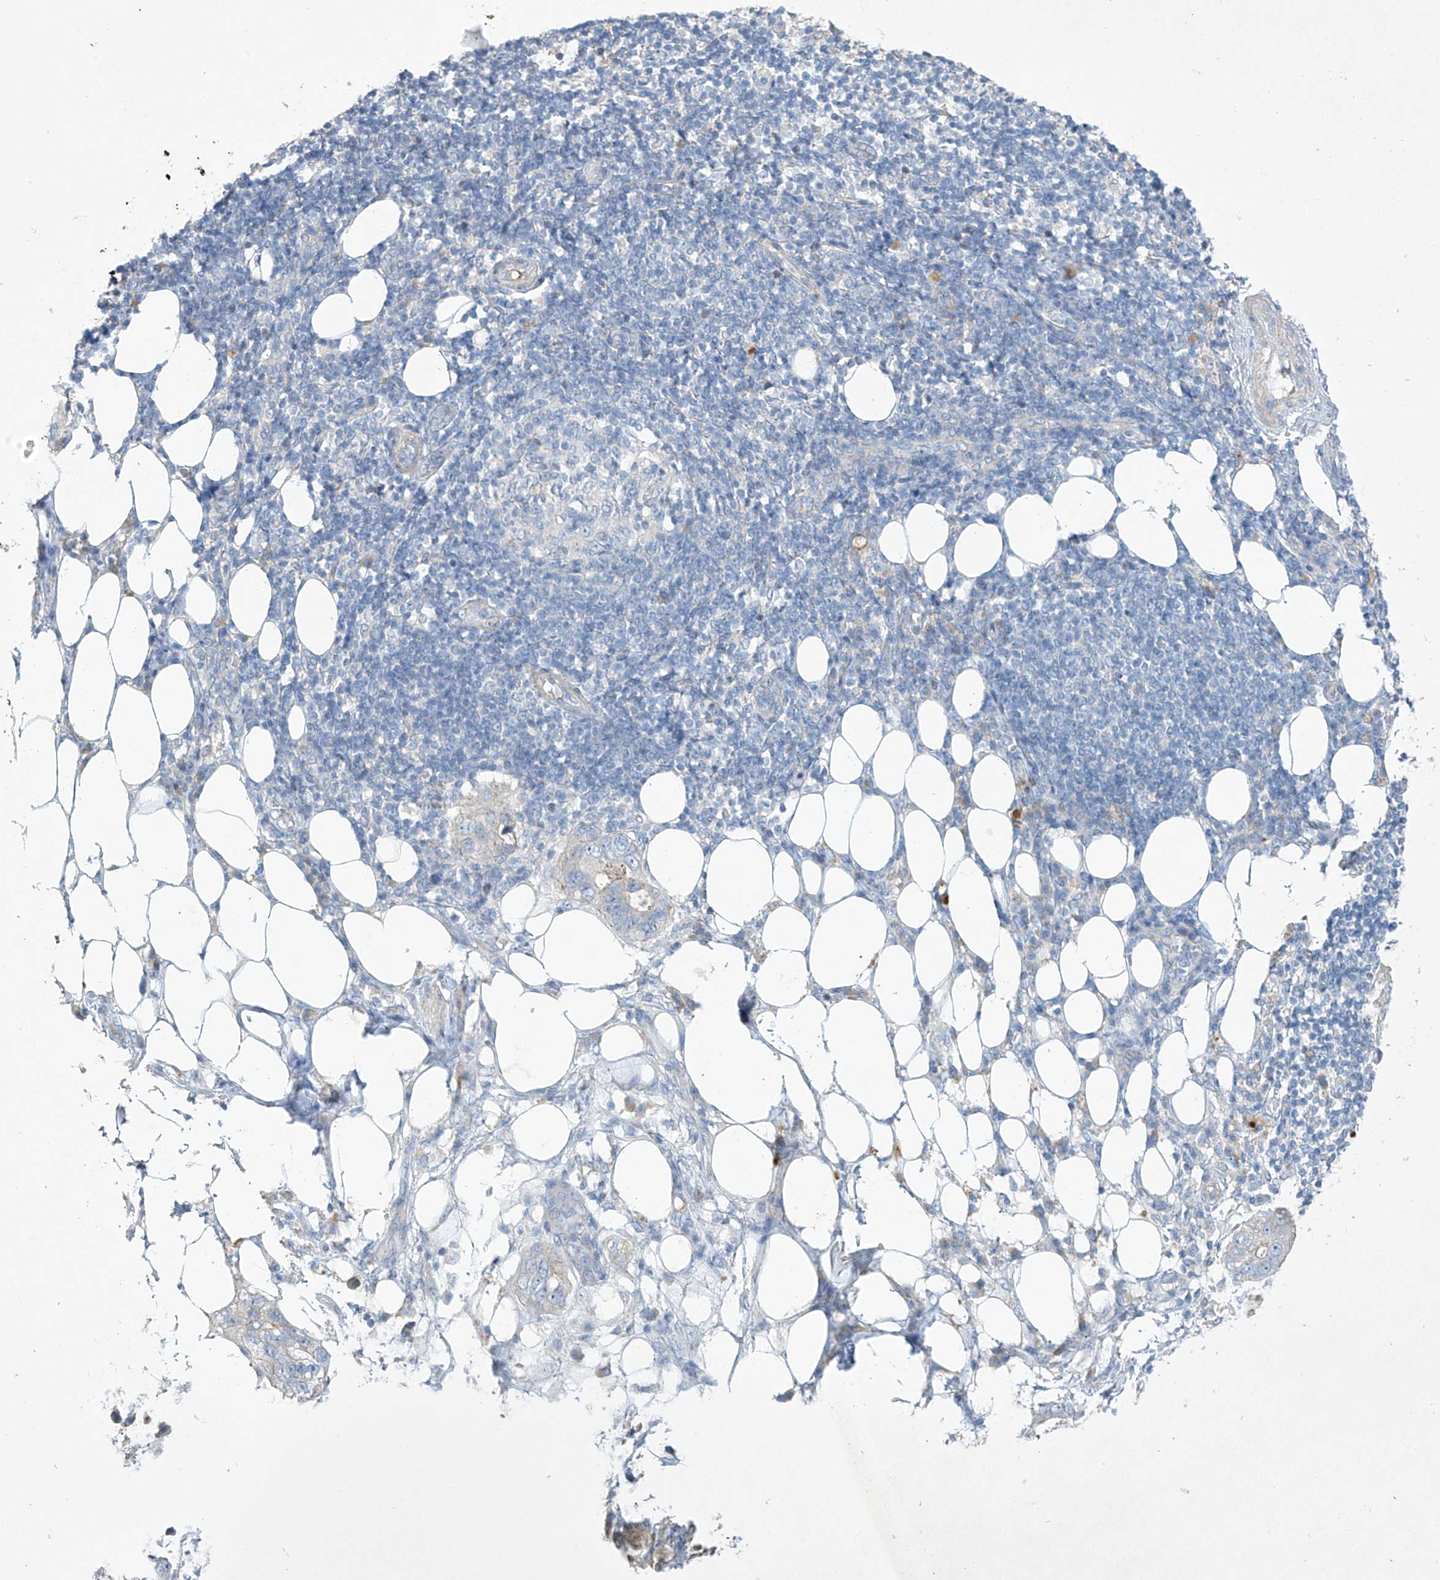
{"staining": {"intensity": "negative", "quantity": "none", "location": "none"}, "tissue": "stomach cancer", "cell_type": "Tumor cells", "image_type": "cancer", "snomed": [{"axis": "morphology", "description": "Adenocarcinoma, NOS"}, {"axis": "topography", "description": "Stomach"}], "caption": "High power microscopy histopathology image of an immunohistochemistry (IHC) histopathology image of stomach cancer, revealing no significant expression in tumor cells.", "gene": "PRSS12", "patient": {"sex": "female", "age": 89}}